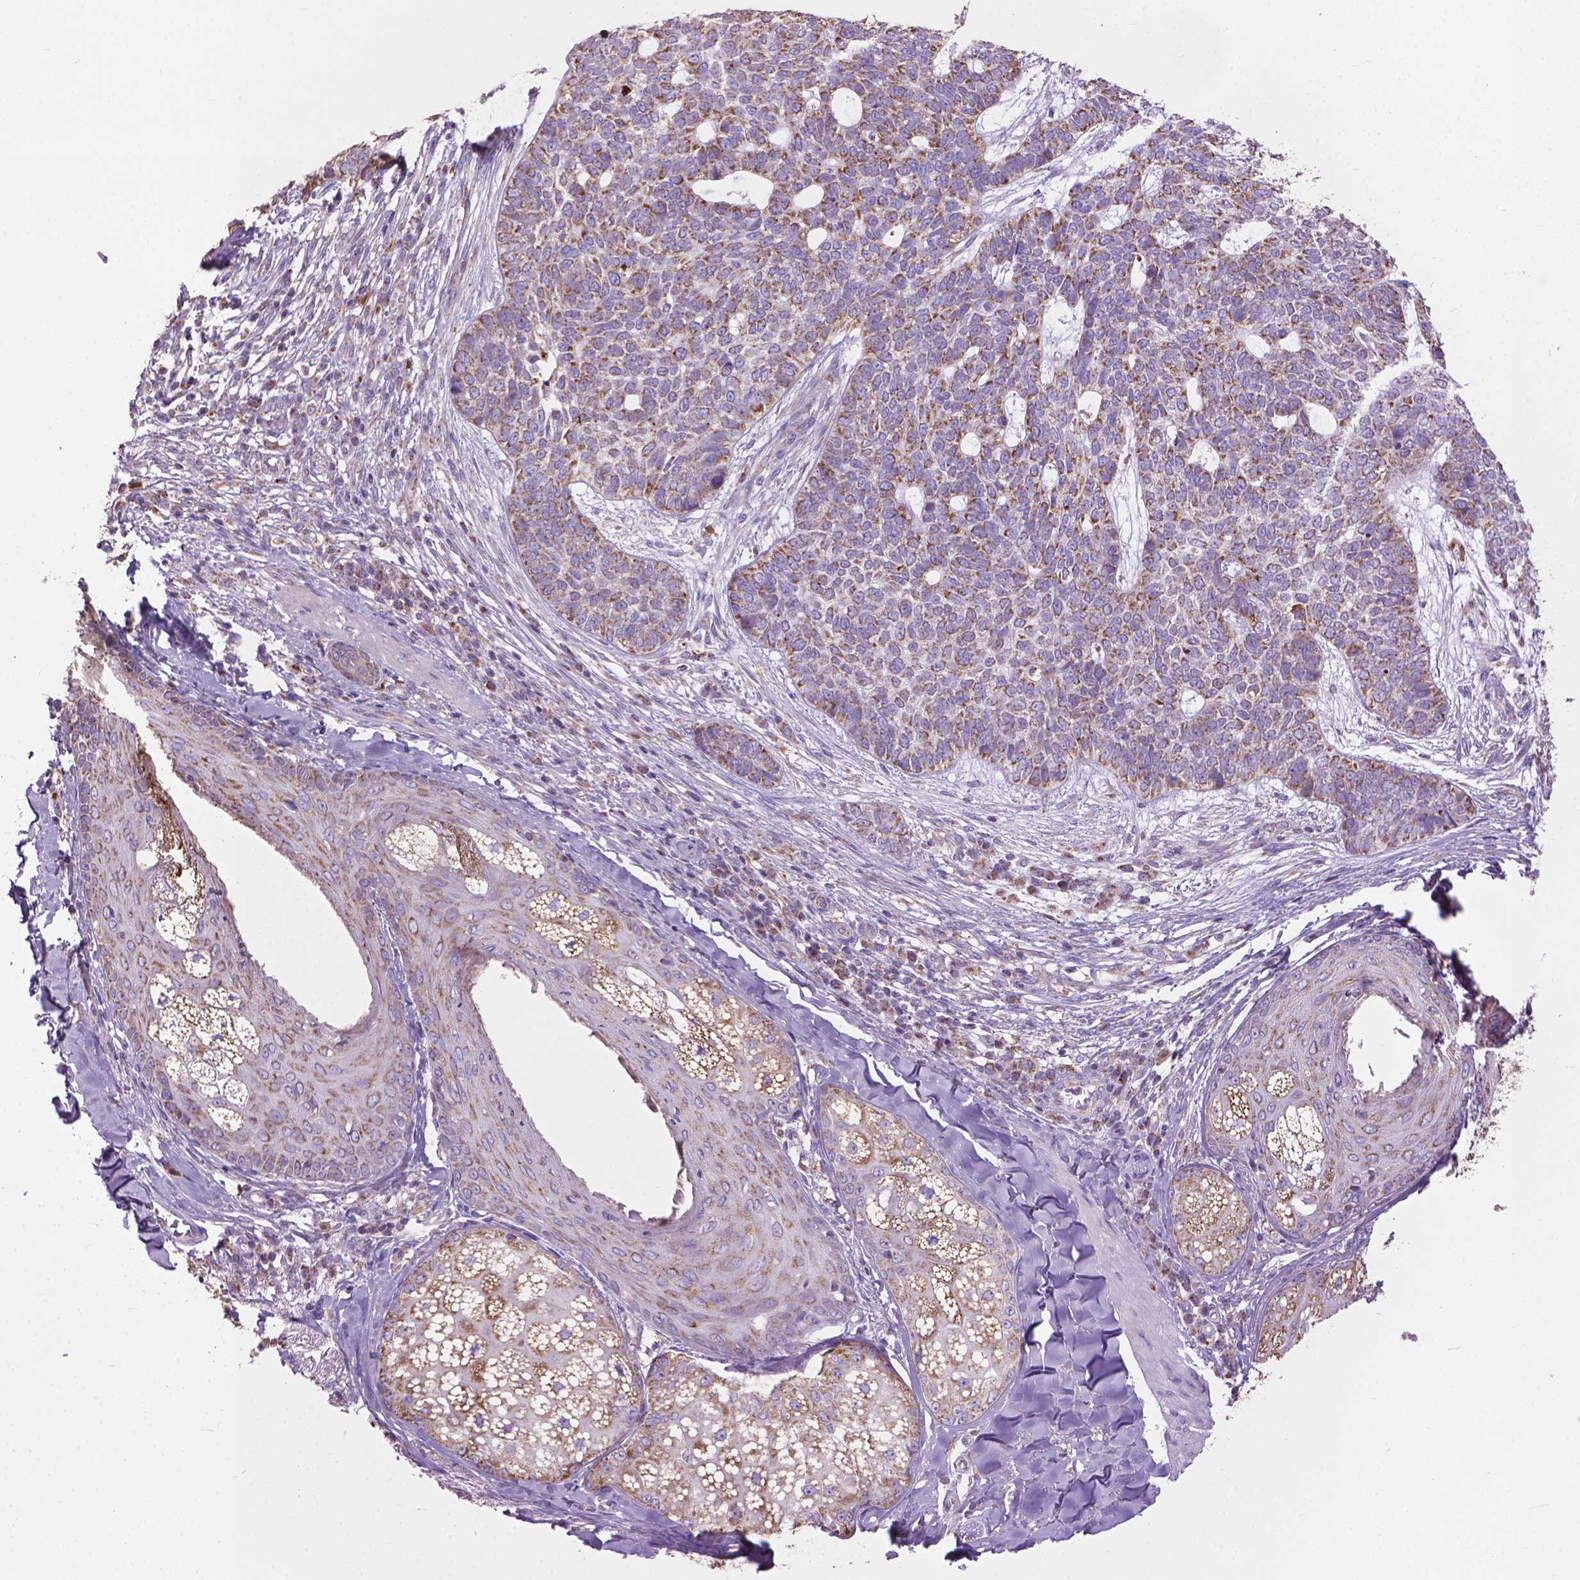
{"staining": {"intensity": "moderate", "quantity": "25%-75%", "location": "cytoplasmic/membranous"}, "tissue": "skin cancer", "cell_type": "Tumor cells", "image_type": "cancer", "snomed": [{"axis": "morphology", "description": "Basal cell carcinoma"}, {"axis": "topography", "description": "Skin"}], "caption": "Immunohistochemical staining of human skin cancer (basal cell carcinoma) reveals medium levels of moderate cytoplasmic/membranous protein expression in approximately 25%-75% of tumor cells.", "gene": "VDAC1", "patient": {"sex": "female", "age": 69}}